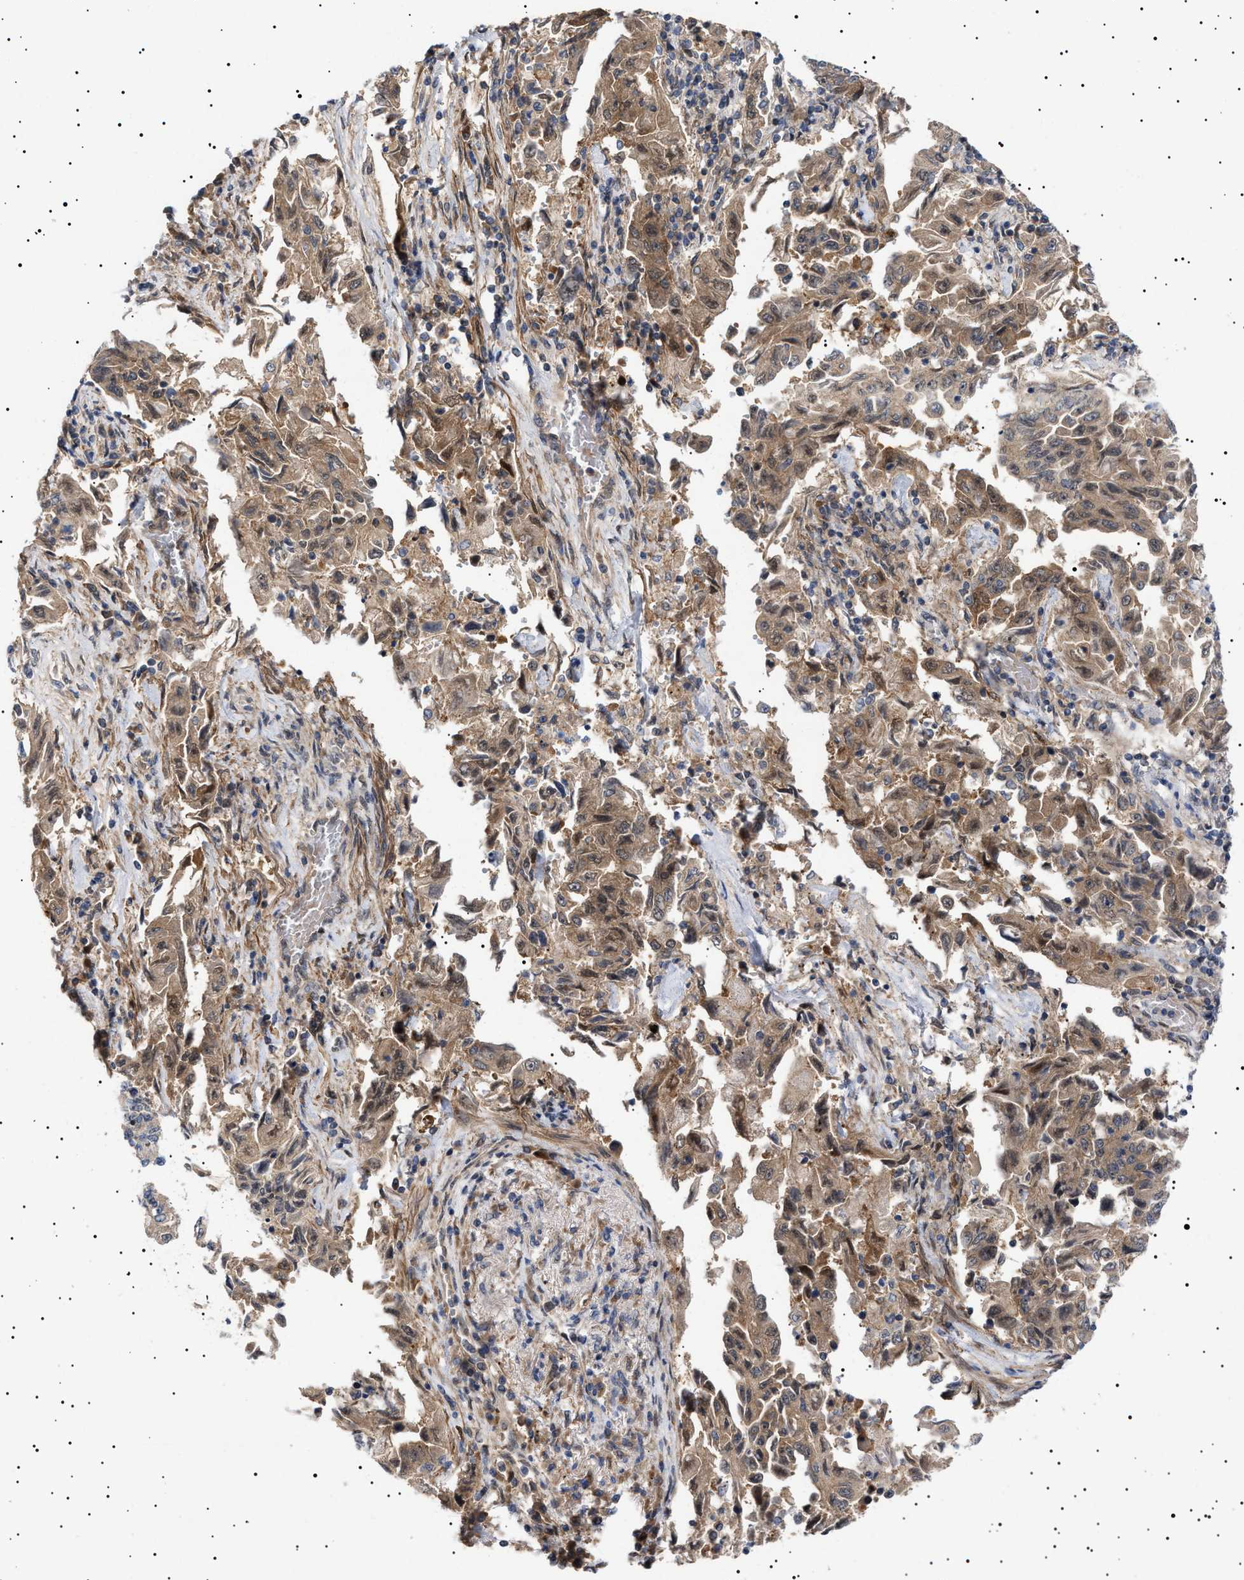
{"staining": {"intensity": "moderate", "quantity": ">75%", "location": "cytoplasmic/membranous"}, "tissue": "lung cancer", "cell_type": "Tumor cells", "image_type": "cancer", "snomed": [{"axis": "morphology", "description": "Adenocarcinoma, NOS"}, {"axis": "topography", "description": "Lung"}], "caption": "The photomicrograph displays immunohistochemical staining of lung cancer. There is moderate cytoplasmic/membranous positivity is appreciated in about >75% of tumor cells.", "gene": "NPLOC4", "patient": {"sex": "female", "age": 51}}